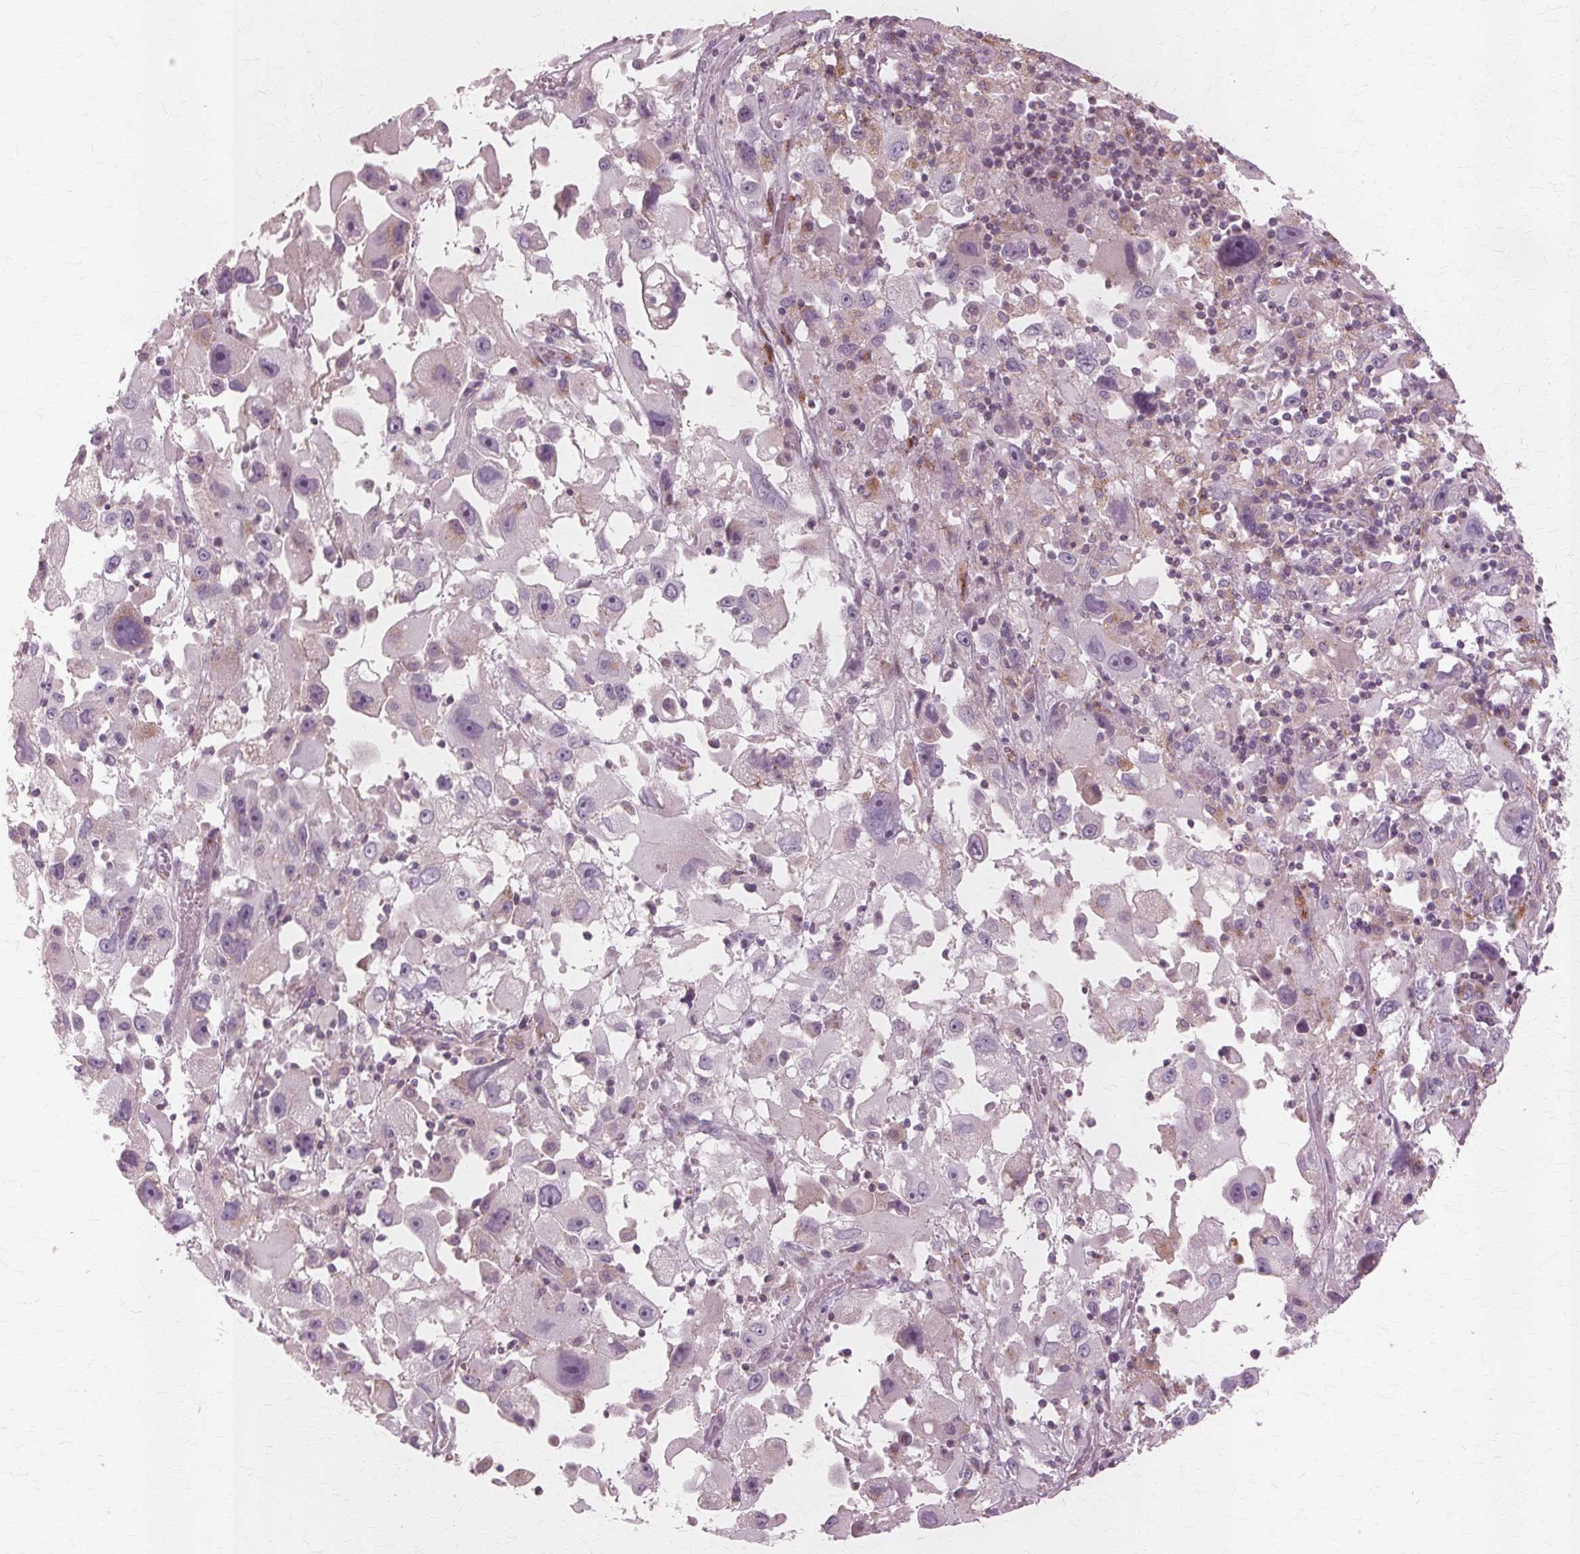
{"staining": {"intensity": "negative", "quantity": "none", "location": "none"}, "tissue": "melanoma", "cell_type": "Tumor cells", "image_type": "cancer", "snomed": [{"axis": "morphology", "description": "Malignant melanoma, Metastatic site"}, {"axis": "topography", "description": "Soft tissue"}], "caption": "This histopathology image is of malignant melanoma (metastatic site) stained with immunohistochemistry to label a protein in brown with the nuclei are counter-stained blue. There is no expression in tumor cells. (Stains: DAB (3,3'-diaminobenzidine) immunohistochemistry with hematoxylin counter stain, Microscopy: brightfield microscopy at high magnification).", "gene": "DNASE2", "patient": {"sex": "male", "age": 50}}